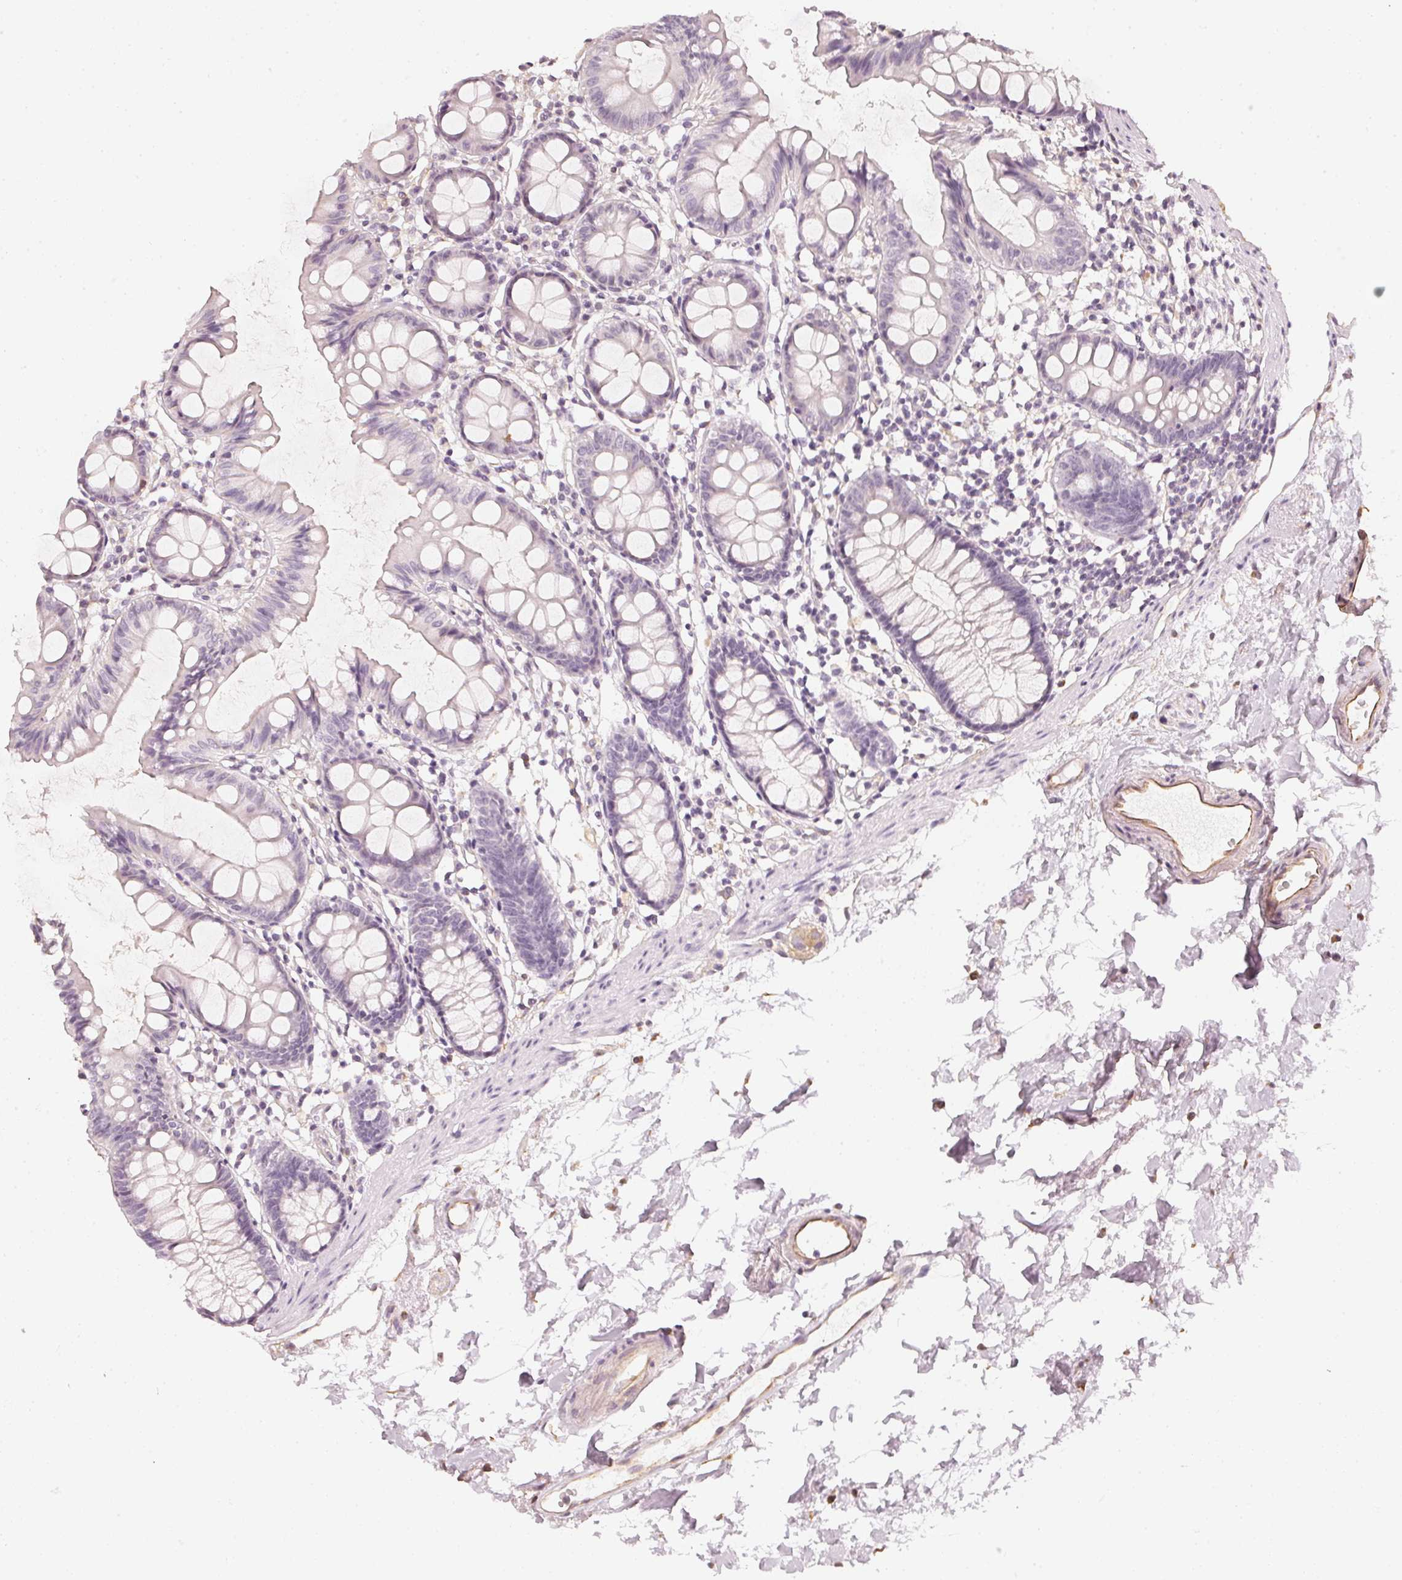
{"staining": {"intensity": "weak", "quantity": ">75%", "location": "cytoplasmic/membranous"}, "tissue": "colon", "cell_type": "Endothelial cells", "image_type": "normal", "snomed": [{"axis": "morphology", "description": "Normal tissue, NOS"}, {"axis": "topography", "description": "Colon"}], "caption": "Immunohistochemistry (IHC) image of normal colon: colon stained using immunohistochemistry reveals low levels of weak protein expression localized specifically in the cytoplasmic/membranous of endothelial cells, appearing as a cytoplasmic/membranous brown color.", "gene": "APLP1", "patient": {"sex": "female", "age": 84}}